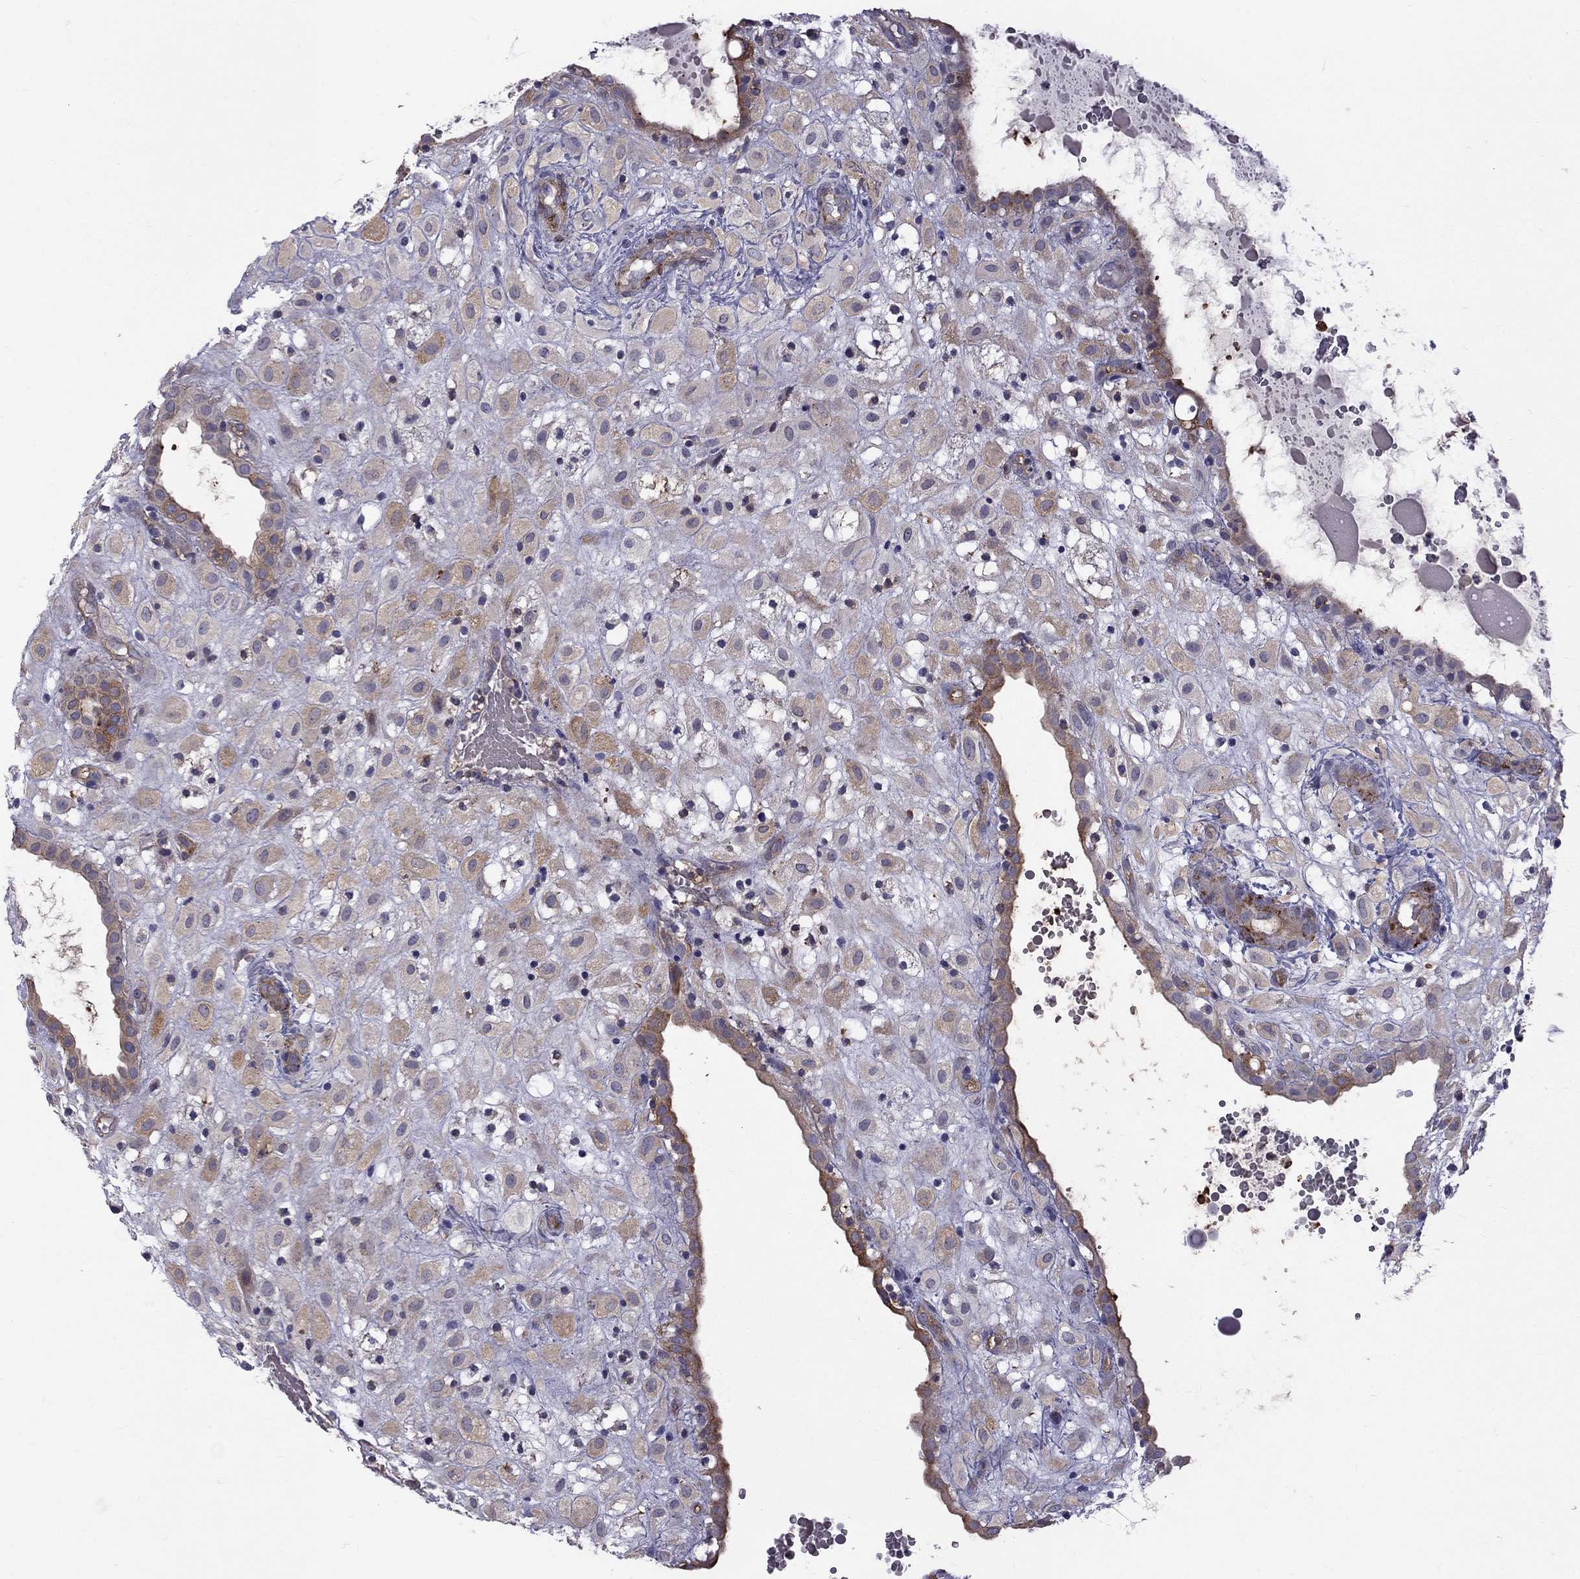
{"staining": {"intensity": "moderate", "quantity": "25%-75%", "location": "cytoplasmic/membranous"}, "tissue": "placenta", "cell_type": "Decidual cells", "image_type": "normal", "snomed": [{"axis": "morphology", "description": "Normal tissue, NOS"}, {"axis": "topography", "description": "Placenta"}], "caption": "Protein analysis of normal placenta demonstrates moderate cytoplasmic/membranous positivity in approximately 25%-75% of decidual cells.", "gene": "EIF4E3", "patient": {"sex": "female", "age": 24}}